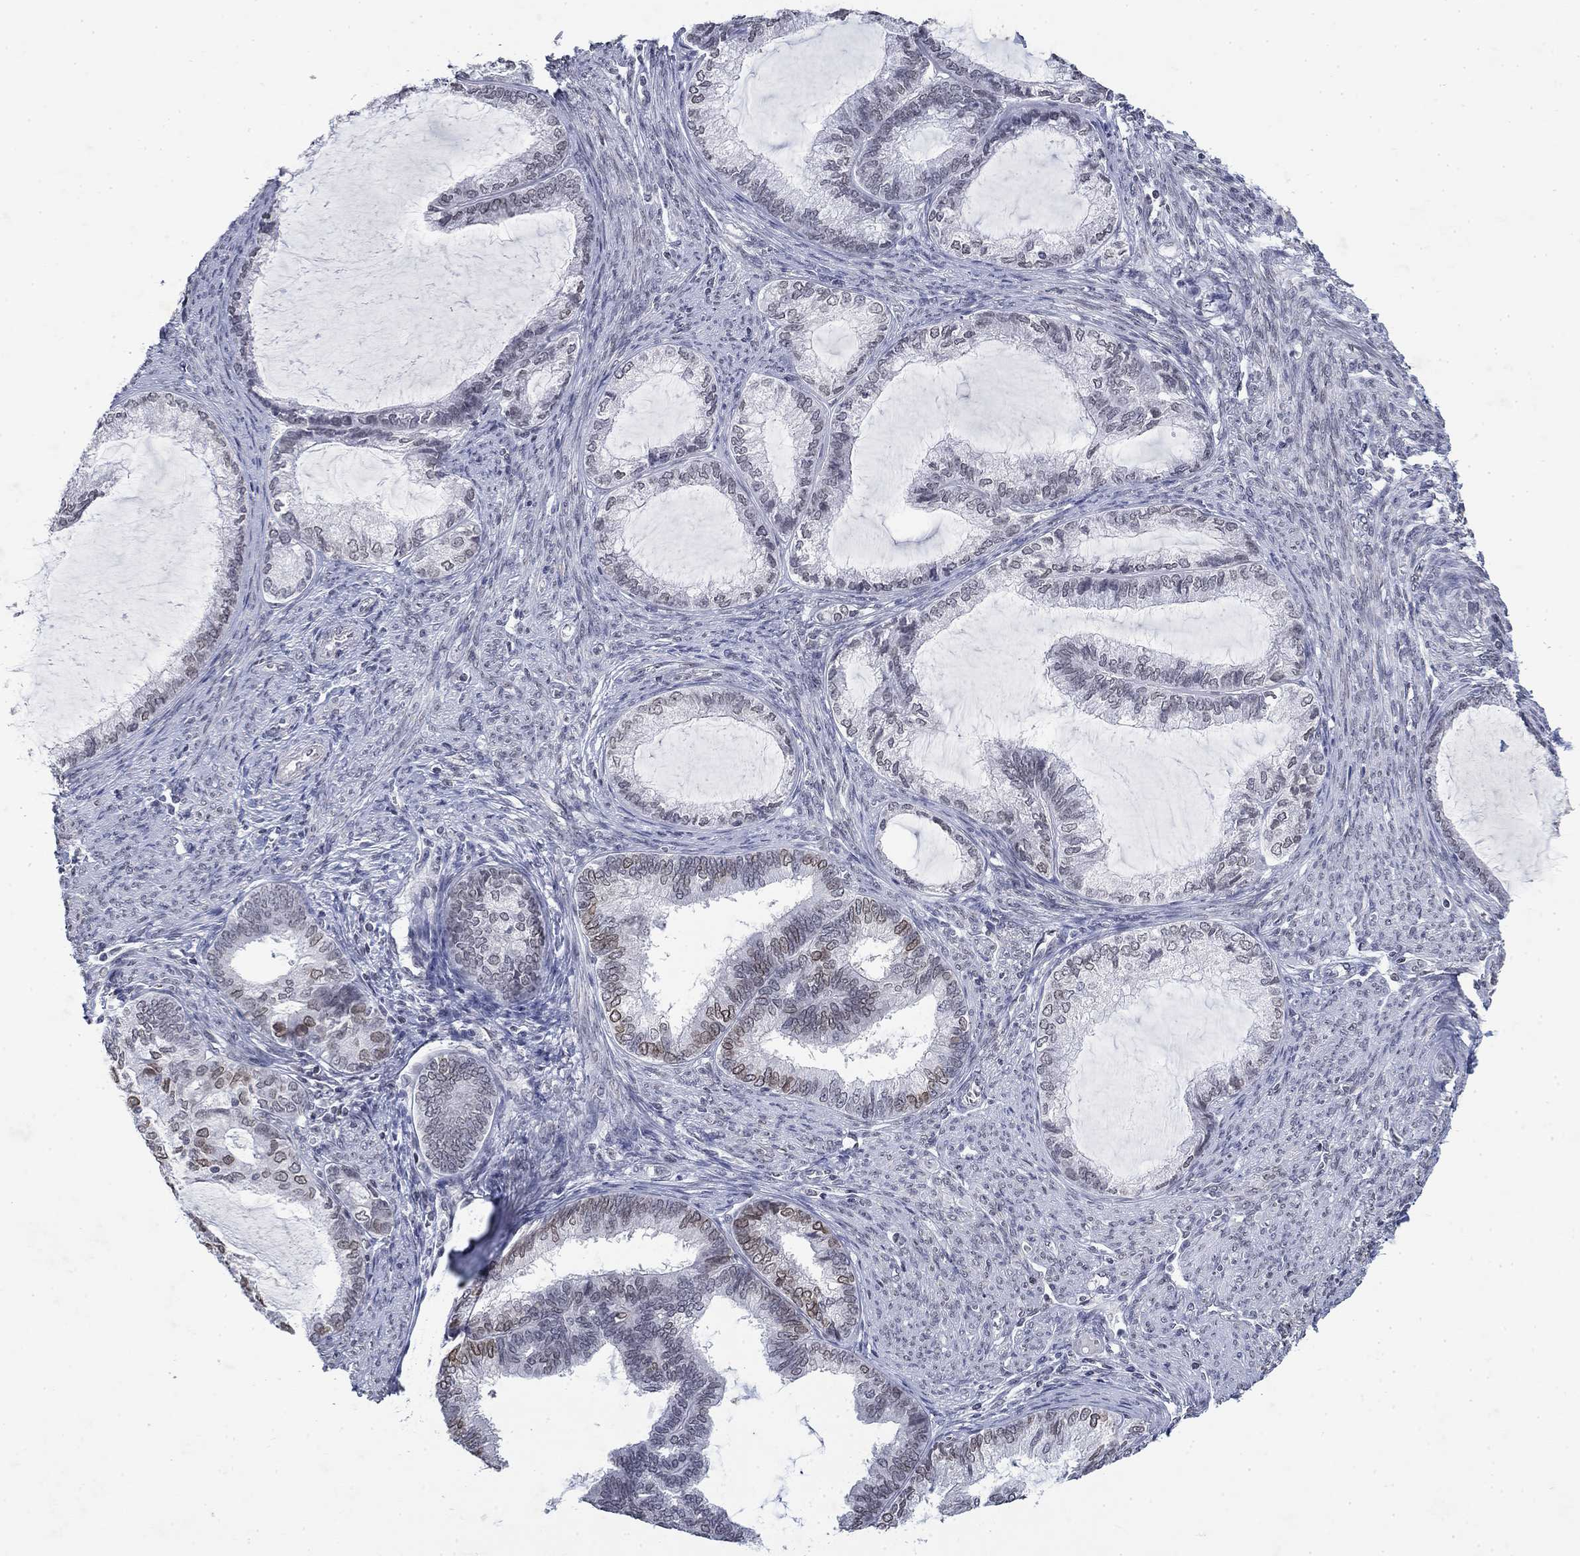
{"staining": {"intensity": "strong", "quantity": "<25%", "location": "cytoplasmic/membranous,nuclear"}, "tissue": "endometrial cancer", "cell_type": "Tumor cells", "image_type": "cancer", "snomed": [{"axis": "morphology", "description": "Adenocarcinoma, NOS"}, {"axis": "topography", "description": "Endometrium"}], "caption": "Immunohistochemical staining of human endometrial adenocarcinoma exhibits medium levels of strong cytoplasmic/membranous and nuclear protein expression in about <25% of tumor cells. Immunohistochemistry (ihc) stains the protein in brown and the nuclei are stained blue.", "gene": "TOR1AIP1", "patient": {"sex": "female", "age": 86}}